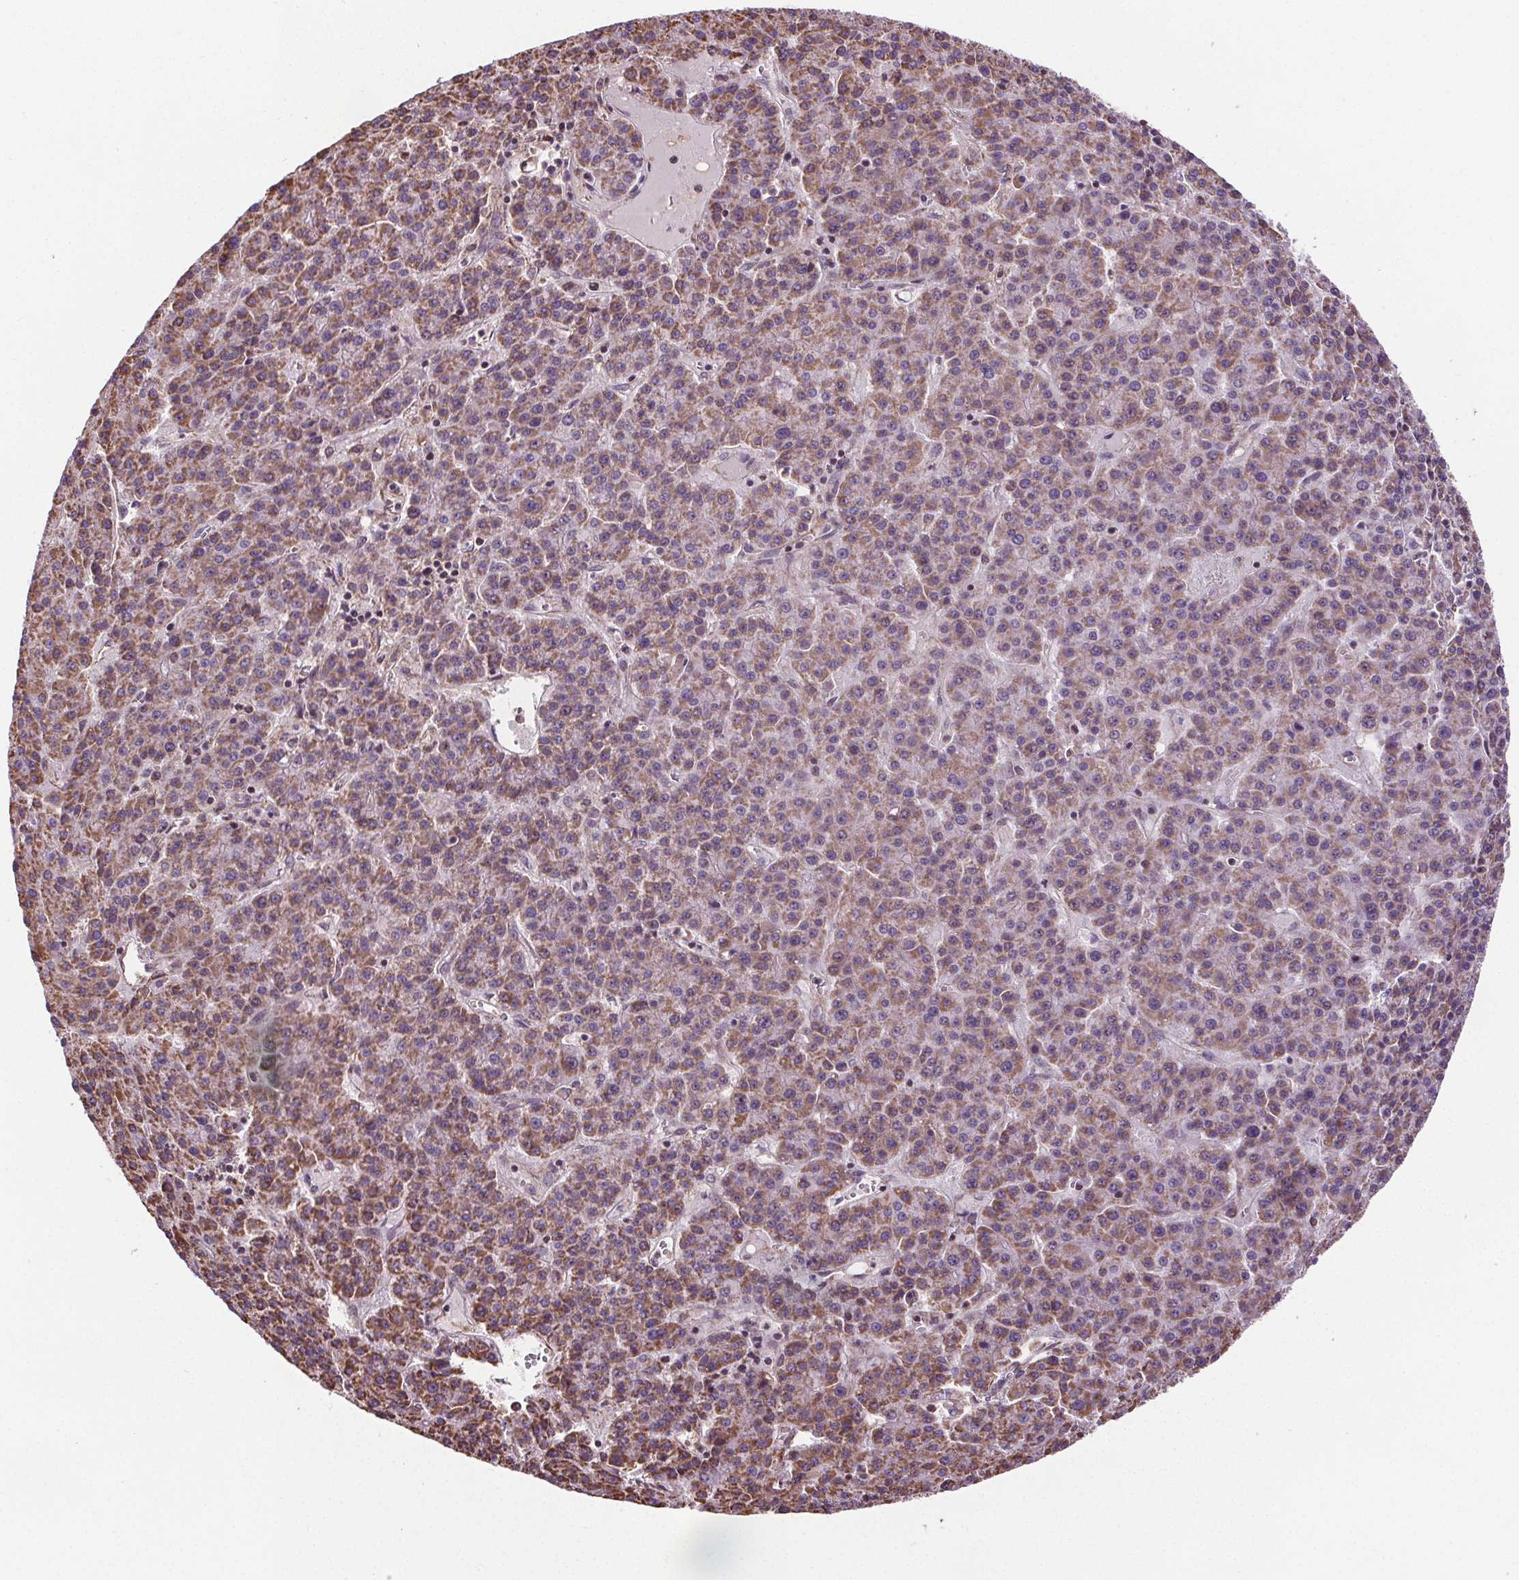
{"staining": {"intensity": "moderate", "quantity": "25%-75%", "location": "cytoplasmic/membranous"}, "tissue": "liver cancer", "cell_type": "Tumor cells", "image_type": "cancer", "snomed": [{"axis": "morphology", "description": "Carcinoma, Hepatocellular, NOS"}, {"axis": "topography", "description": "Liver"}], "caption": "Hepatocellular carcinoma (liver) was stained to show a protein in brown. There is medium levels of moderate cytoplasmic/membranous positivity in approximately 25%-75% of tumor cells. Using DAB (3,3'-diaminobenzidine) (brown) and hematoxylin (blue) stains, captured at high magnification using brightfield microscopy.", "gene": "ZNF548", "patient": {"sex": "female", "age": 58}}